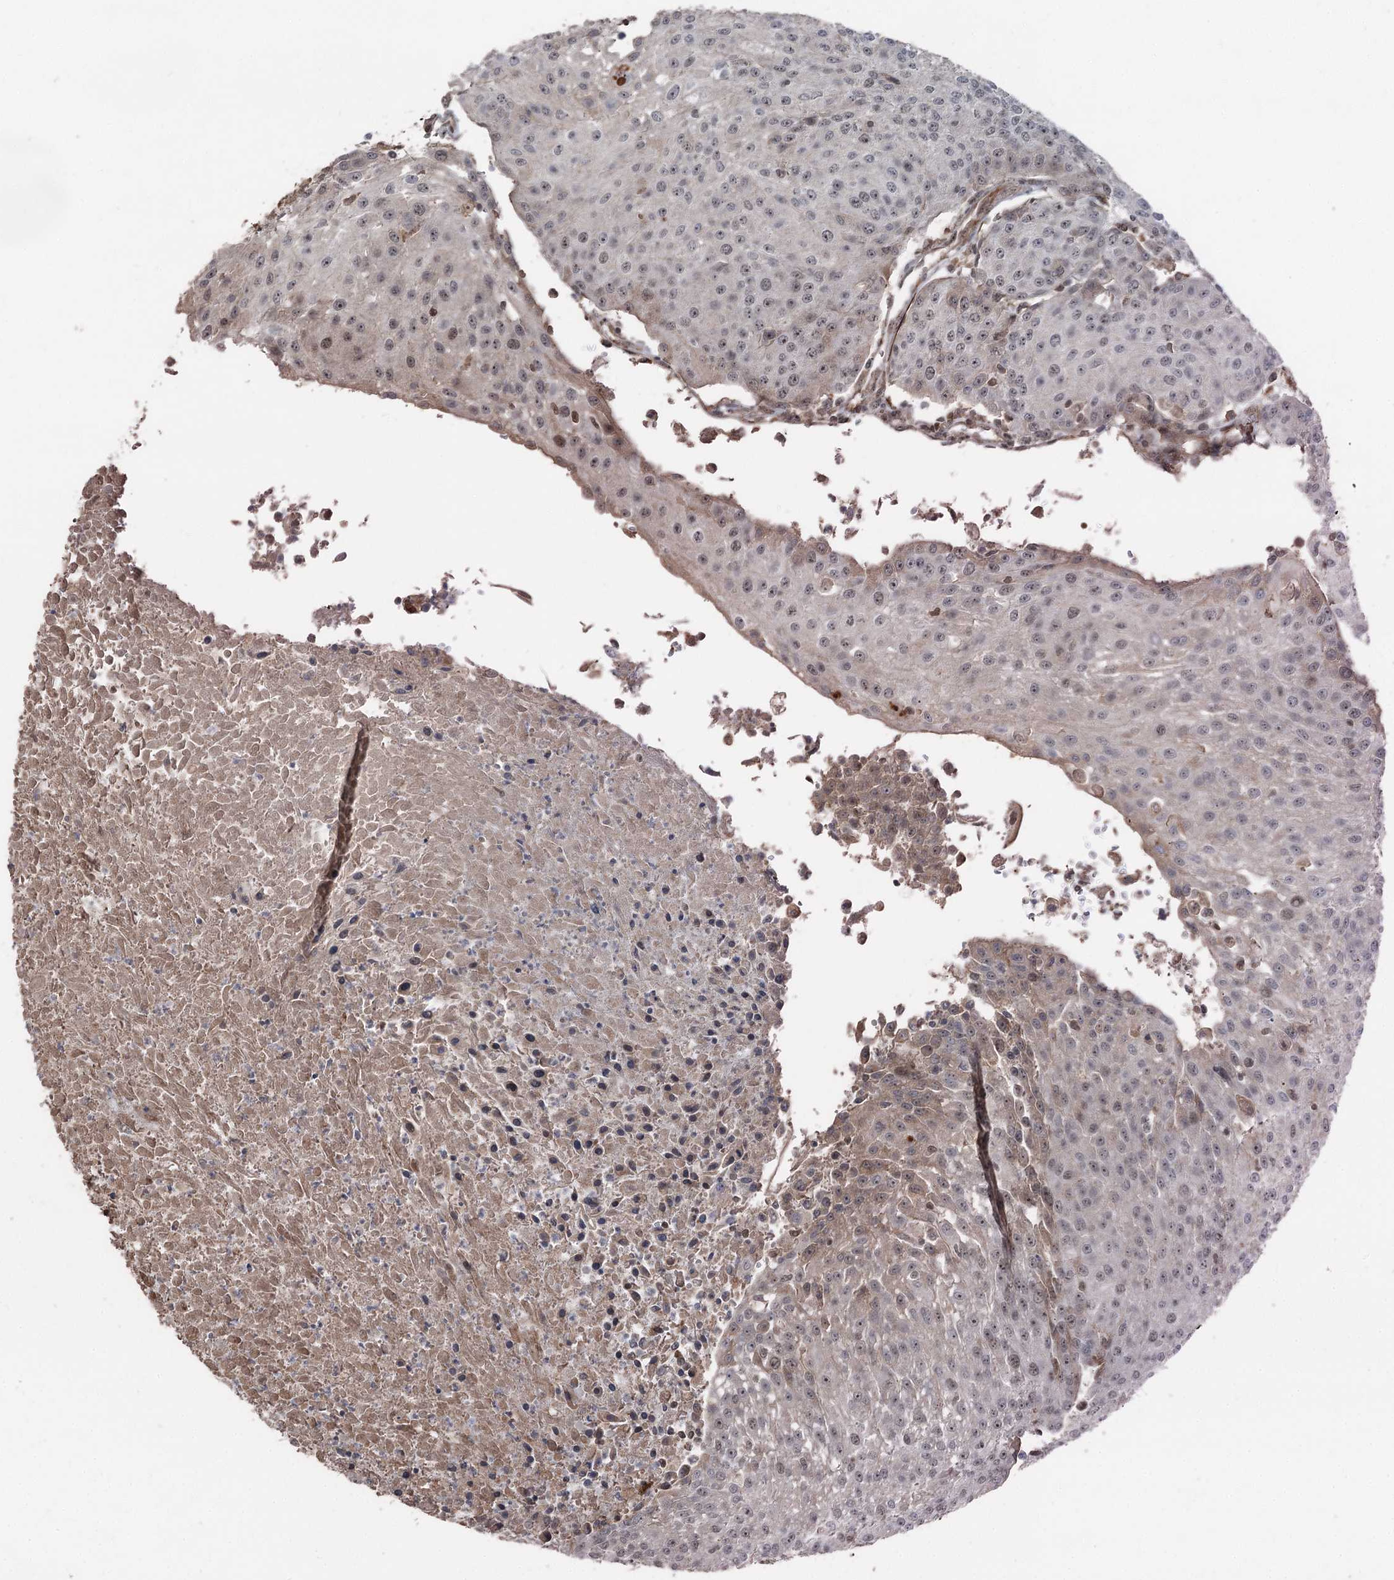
{"staining": {"intensity": "weak", "quantity": "<25%", "location": "cytoplasmic/membranous,nuclear"}, "tissue": "urothelial cancer", "cell_type": "Tumor cells", "image_type": "cancer", "snomed": [{"axis": "morphology", "description": "Urothelial carcinoma, High grade"}, {"axis": "topography", "description": "Urinary bladder"}], "caption": "There is no significant staining in tumor cells of urothelial carcinoma (high-grade).", "gene": "CCDC82", "patient": {"sex": "female", "age": 85}}